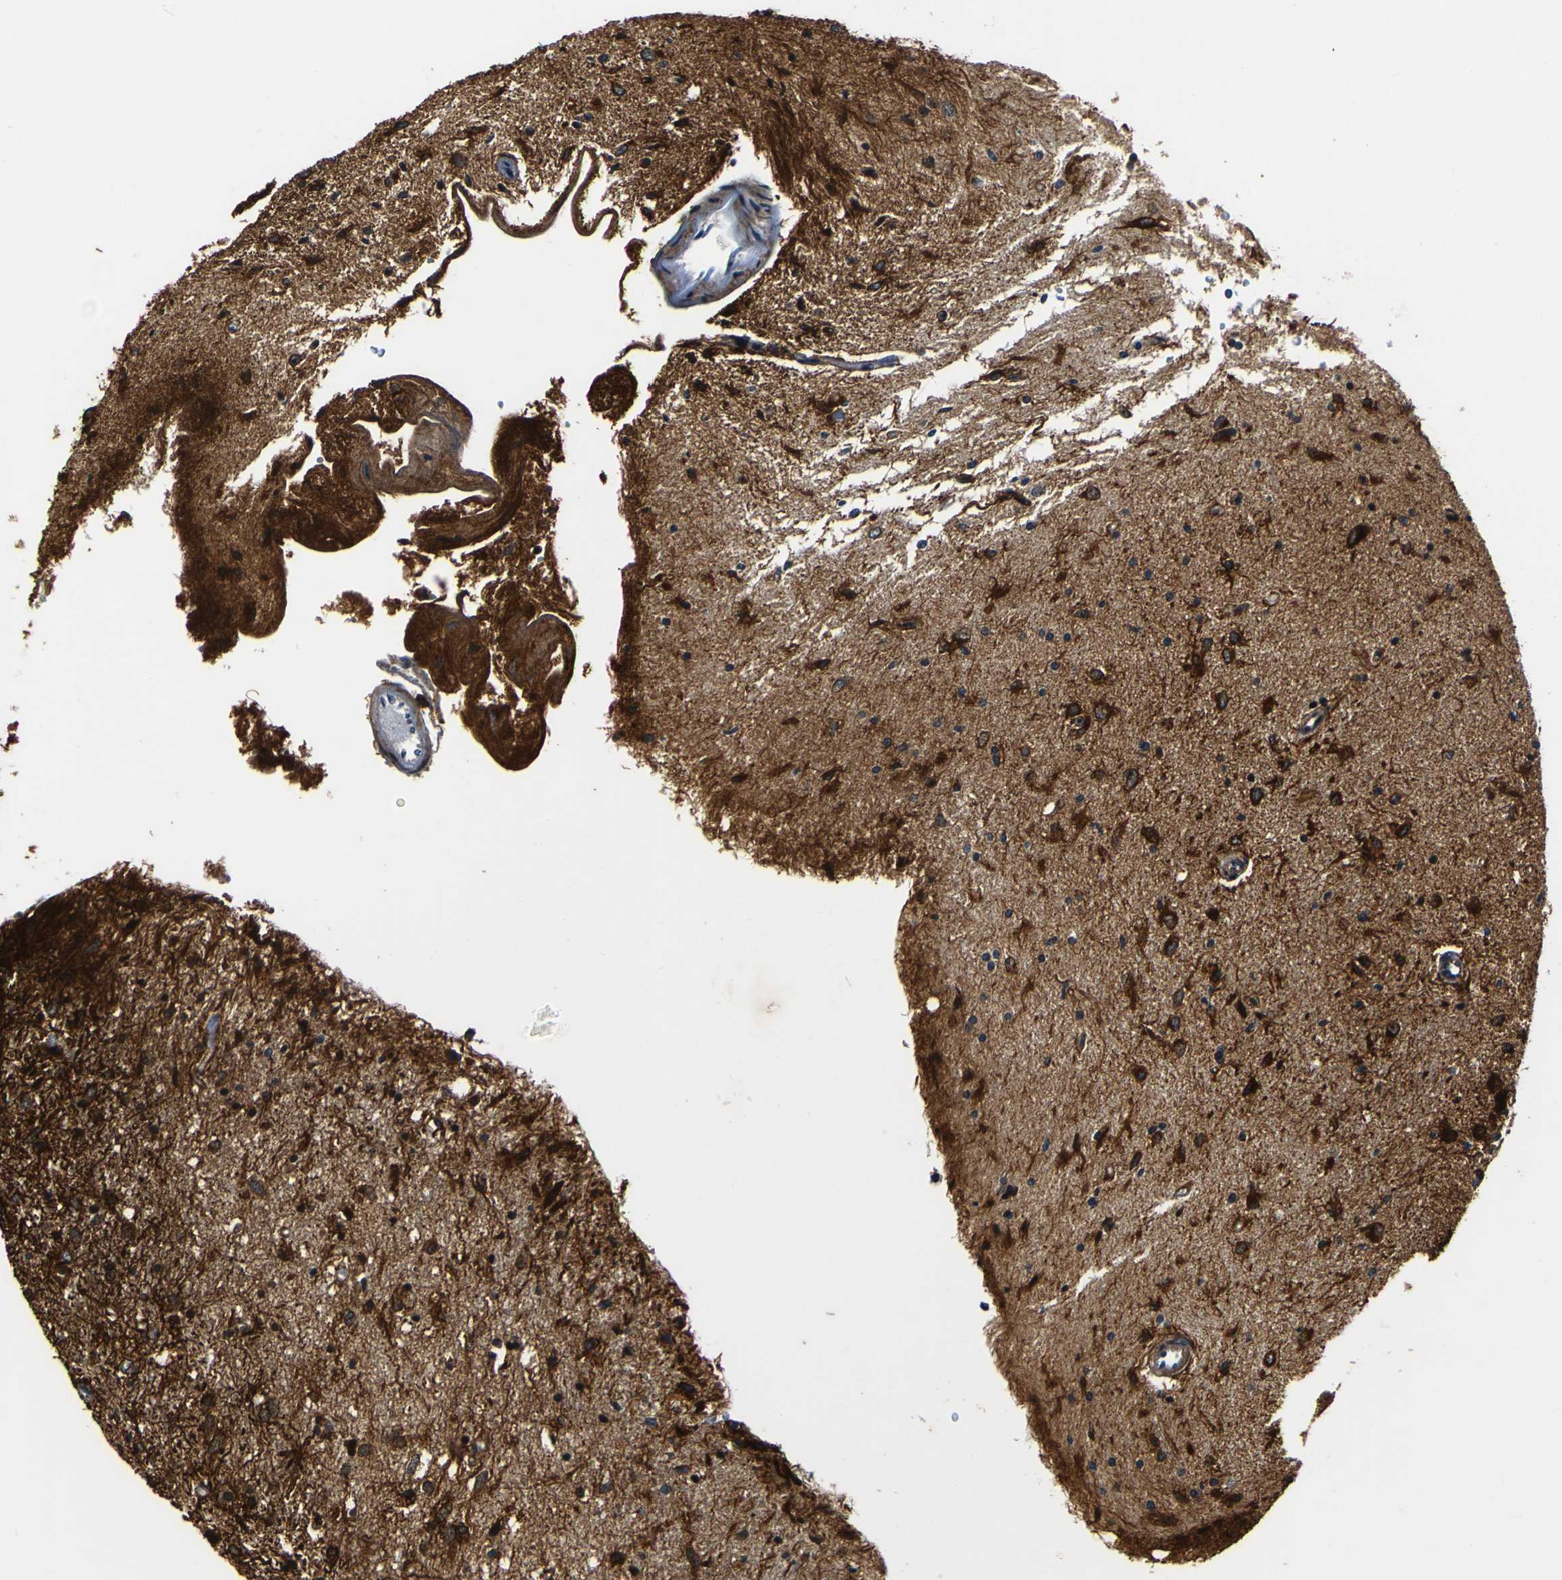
{"staining": {"intensity": "strong", "quantity": ">75%", "location": "cytoplasmic/membranous"}, "tissue": "glioma", "cell_type": "Tumor cells", "image_type": "cancer", "snomed": [{"axis": "morphology", "description": "Glioma, malignant, Low grade"}, {"axis": "topography", "description": "Brain"}], "caption": "Protein staining reveals strong cytoplasmic/membranous positivity in about >75% of tumor cells in glioma.", "gene": "LRP4", "patient": {"sex": "male", "age": 77}}